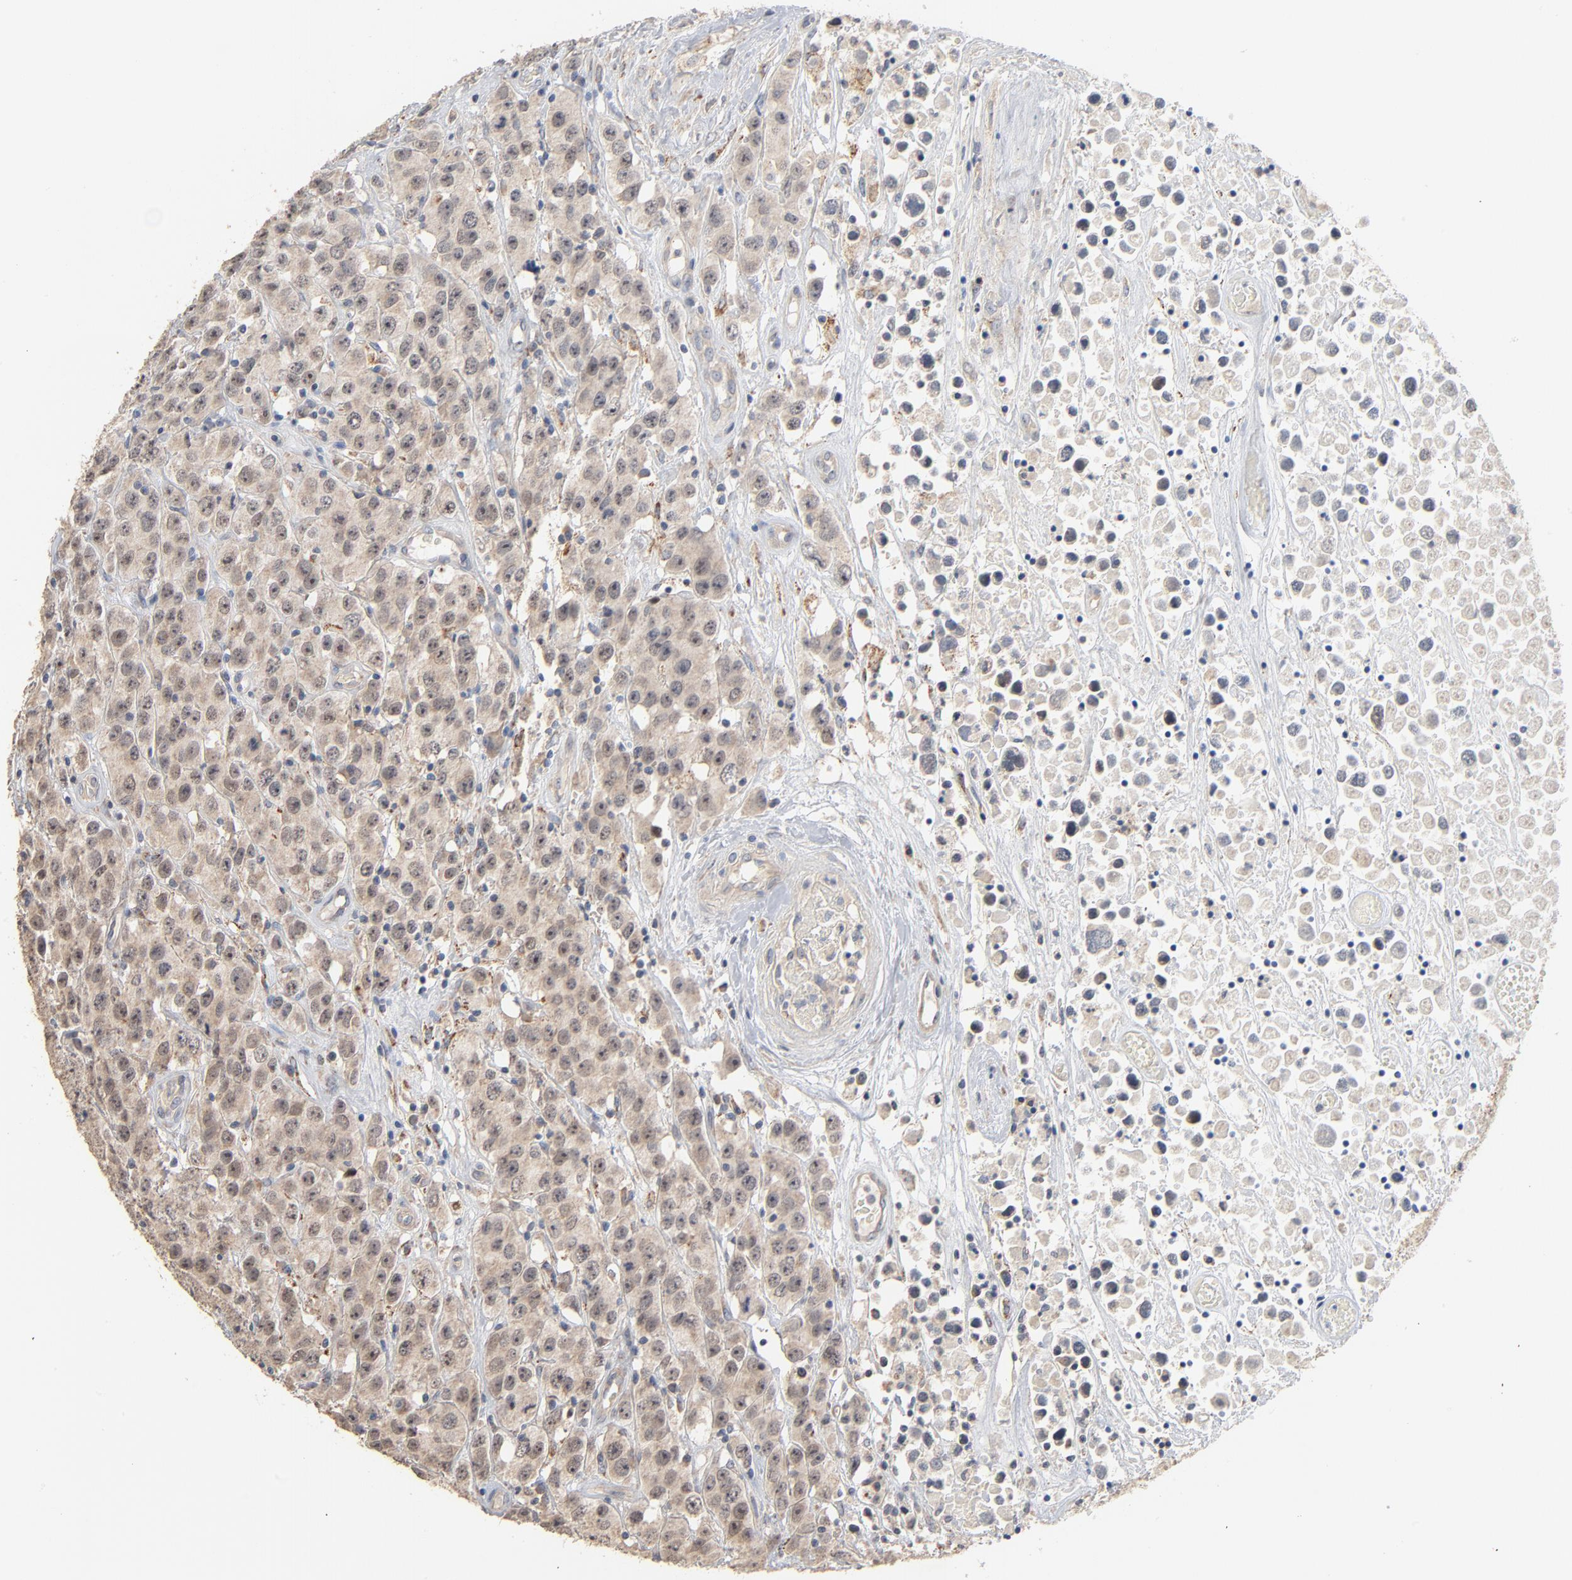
{"staining": {"intensity": "weak", "quantity": ">75%", "location": "cytoplasmic/membranous"}, "tissue": "testis cancer", "cell_type": "Tumor cells", "image_type": "cancer", "snomed": [{"axis": "morphology", "description": "Seminoma, NOS"}, {"axis": "topography", "description": "Testis"}], "caption": "A brown stain shows weak cytoplasmic/membranous positivity of a protein in testis cancer tumor cells.", "gene": "ZDHHC8", "patient": {"sex": "male", "age": 52}}